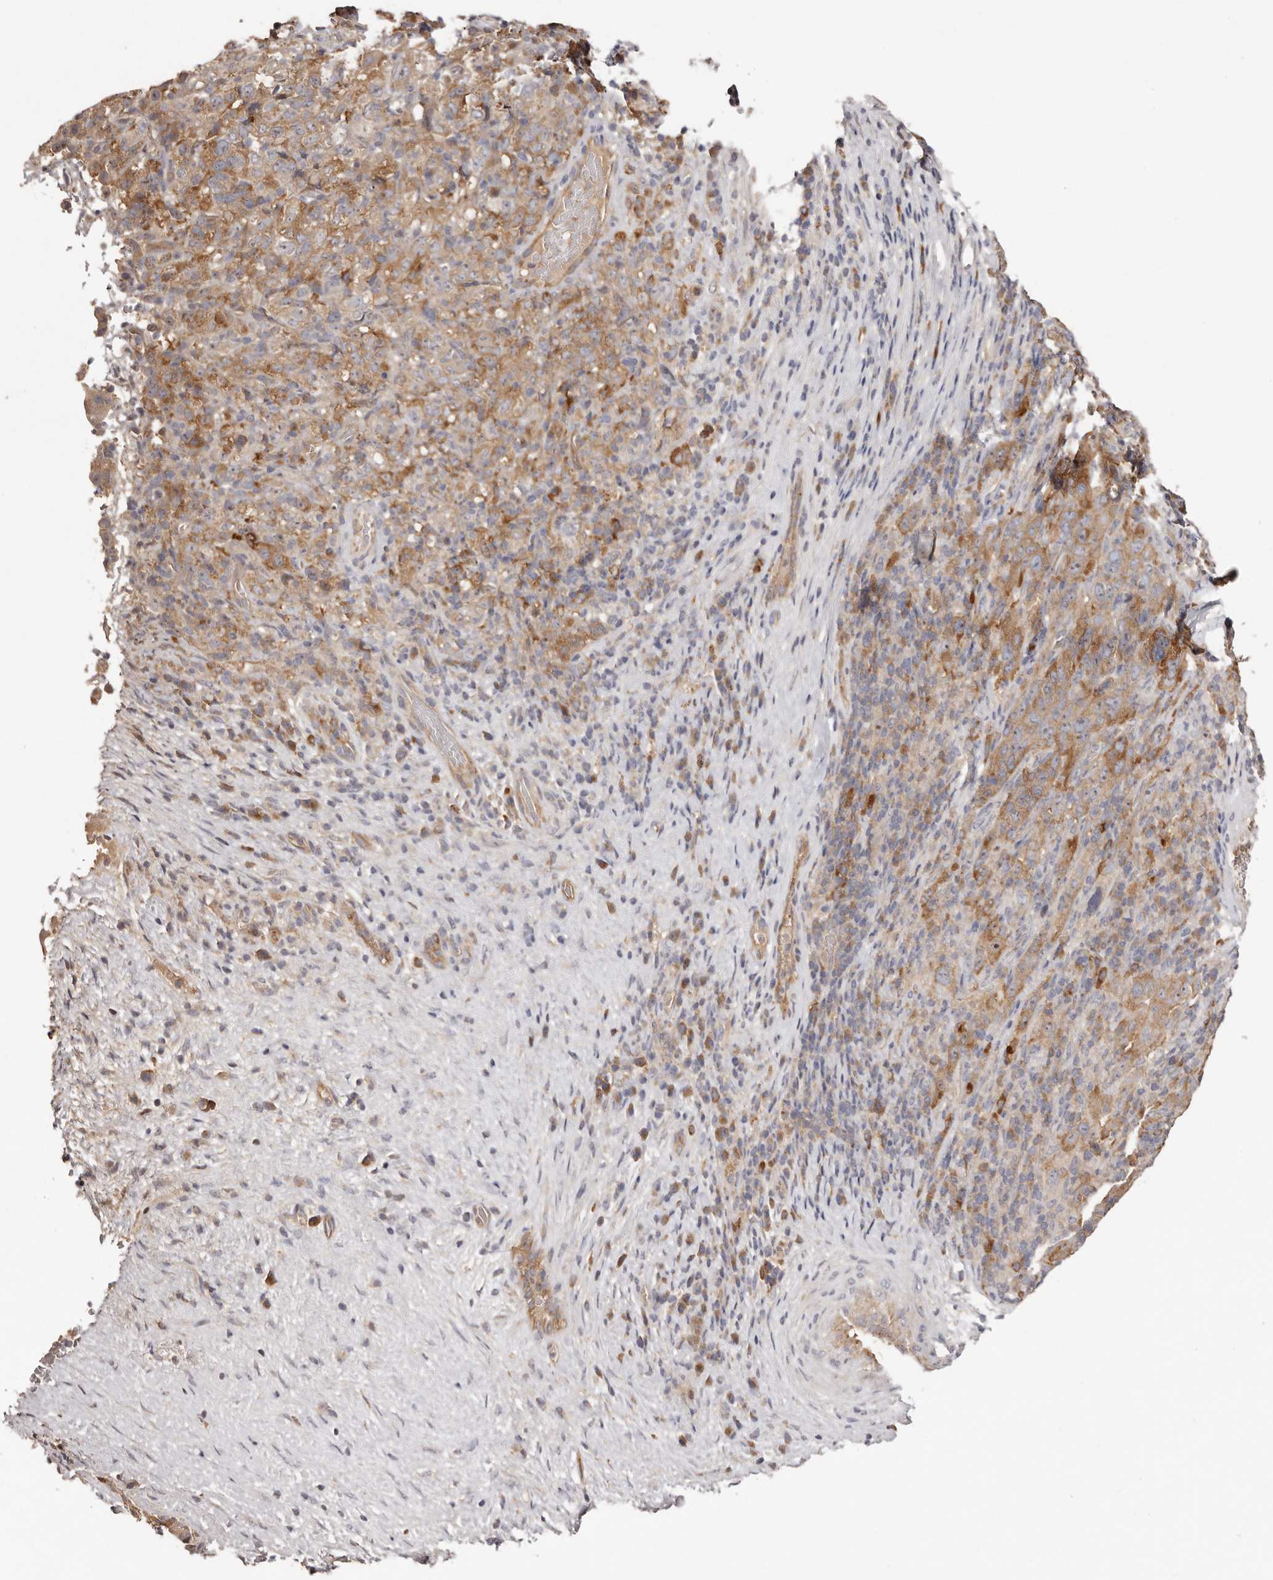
{"staining": {"intensity": "moderate", "quantity": ">75%", "location": "cytoplasmic/membranous"}, "tissue": "pancreatic cancer", "cell_type": "Tumor cells", "image_type": "cancer", "snomed": [{"axis": "morphology", "description": "Adenocarcinoma, NOS"}, {"axis": "topography", "description": "Pancreas"}], "caption": "Immunohistochemistry of pancreatic cancer exhibits medium levels of moderate cytoplasmic/membranous positivity in about >75% of tumor cells. The staining was performed using DAB (3,3'-diaminobenzidine) to visualize the protein expression in brown, while the nuclei were stained in blue with hematoxylin (Magnification: 20x).", "gene": "LTV1", "patient": {"sex": "male", "age": 63}}